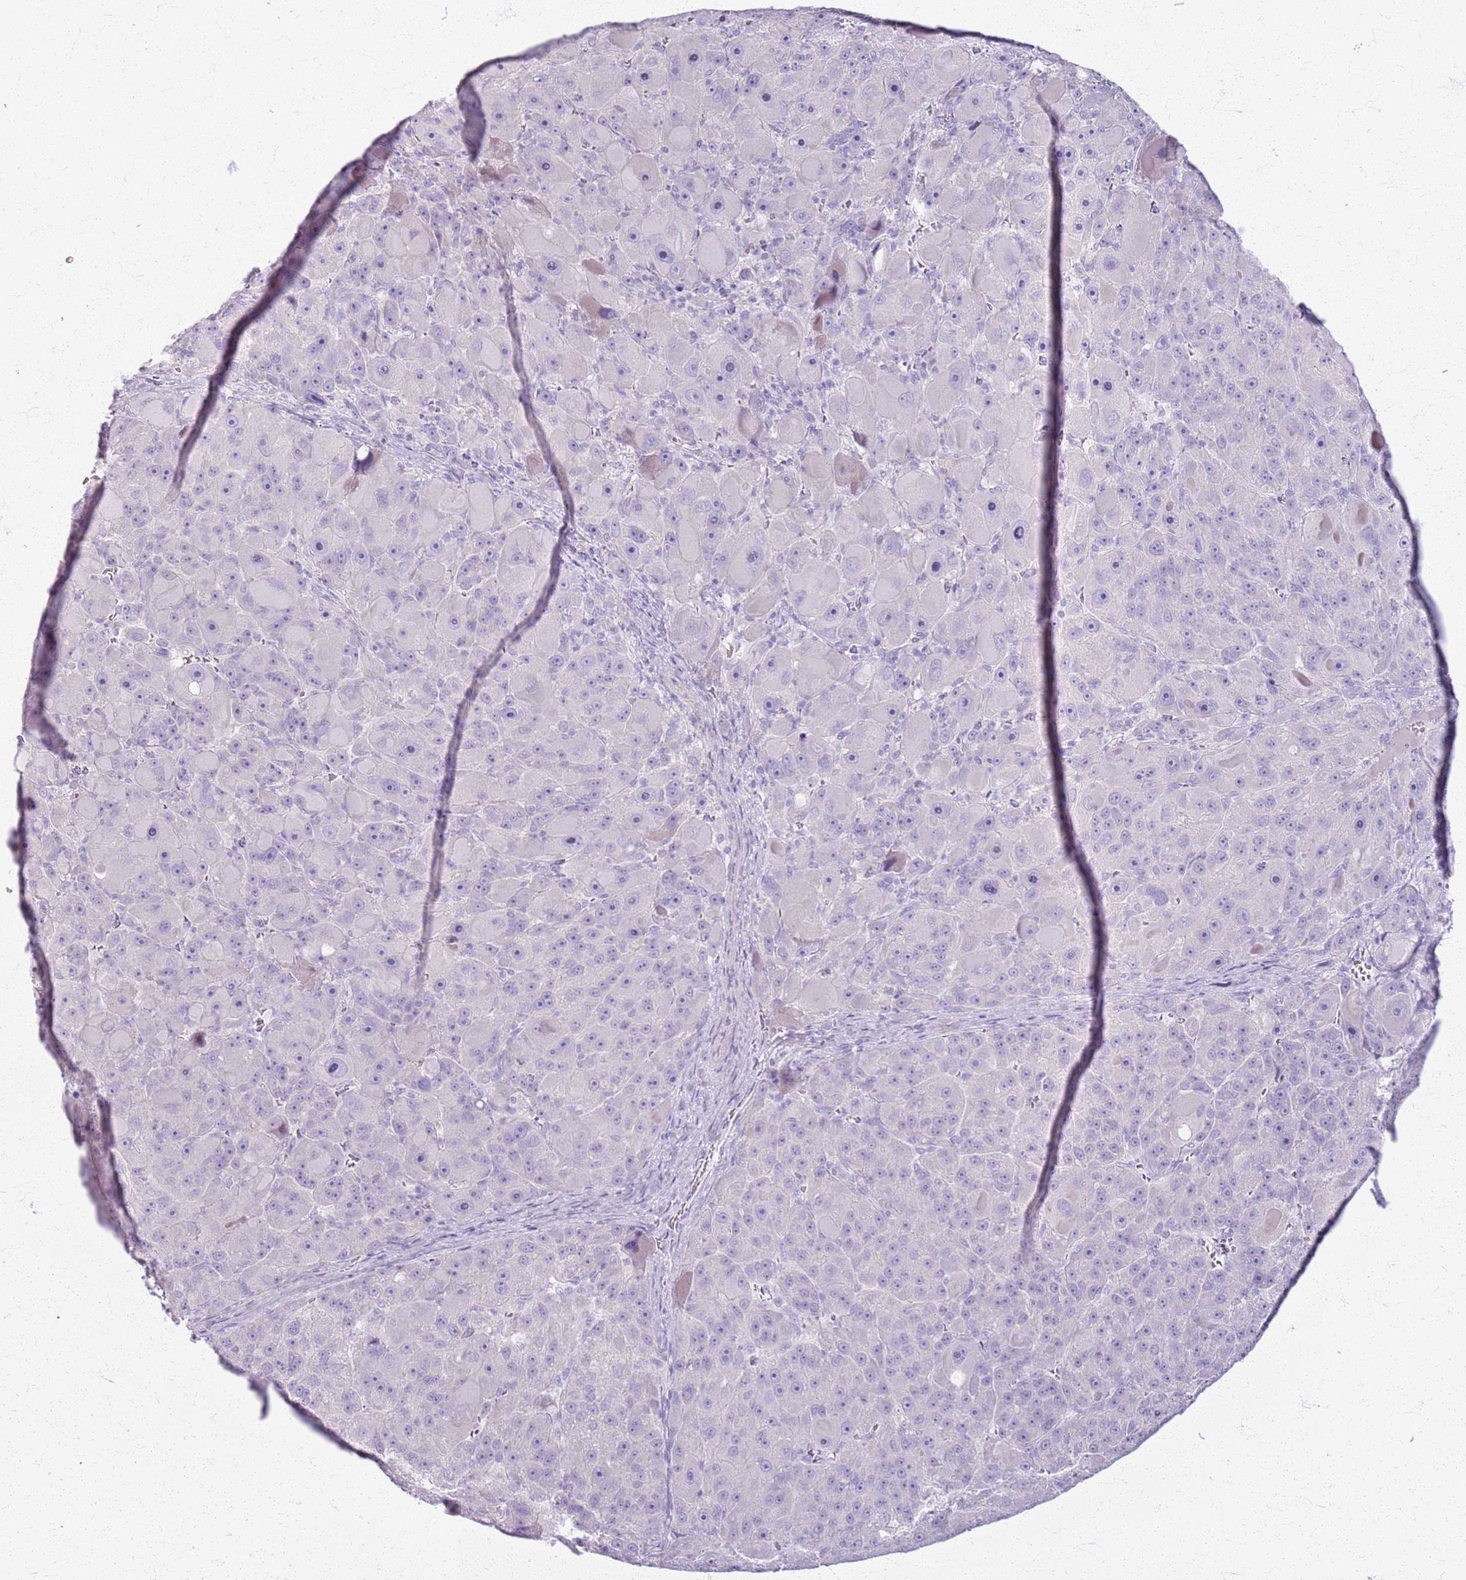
{"staining": {"intensity": "negative", "quantity": "none", "location": "none"}, "tissue": "liver cancer", "cell_type": "Tumor cells", "image_type": "cancer", "snomed": [{"axis": "morphology", "description": "Carcinoma, Hepatocellular, NOS"}, {"axis": "topography", "description": "Liver"}], "caption": "Immunohistochemistry image of human hepatocellular carcinoma (liver) stained for a protein (brown), which displays no positivity in tumor cells.", "gene": "CSRP3", "patient": {"sex": "male", "age": 76}}